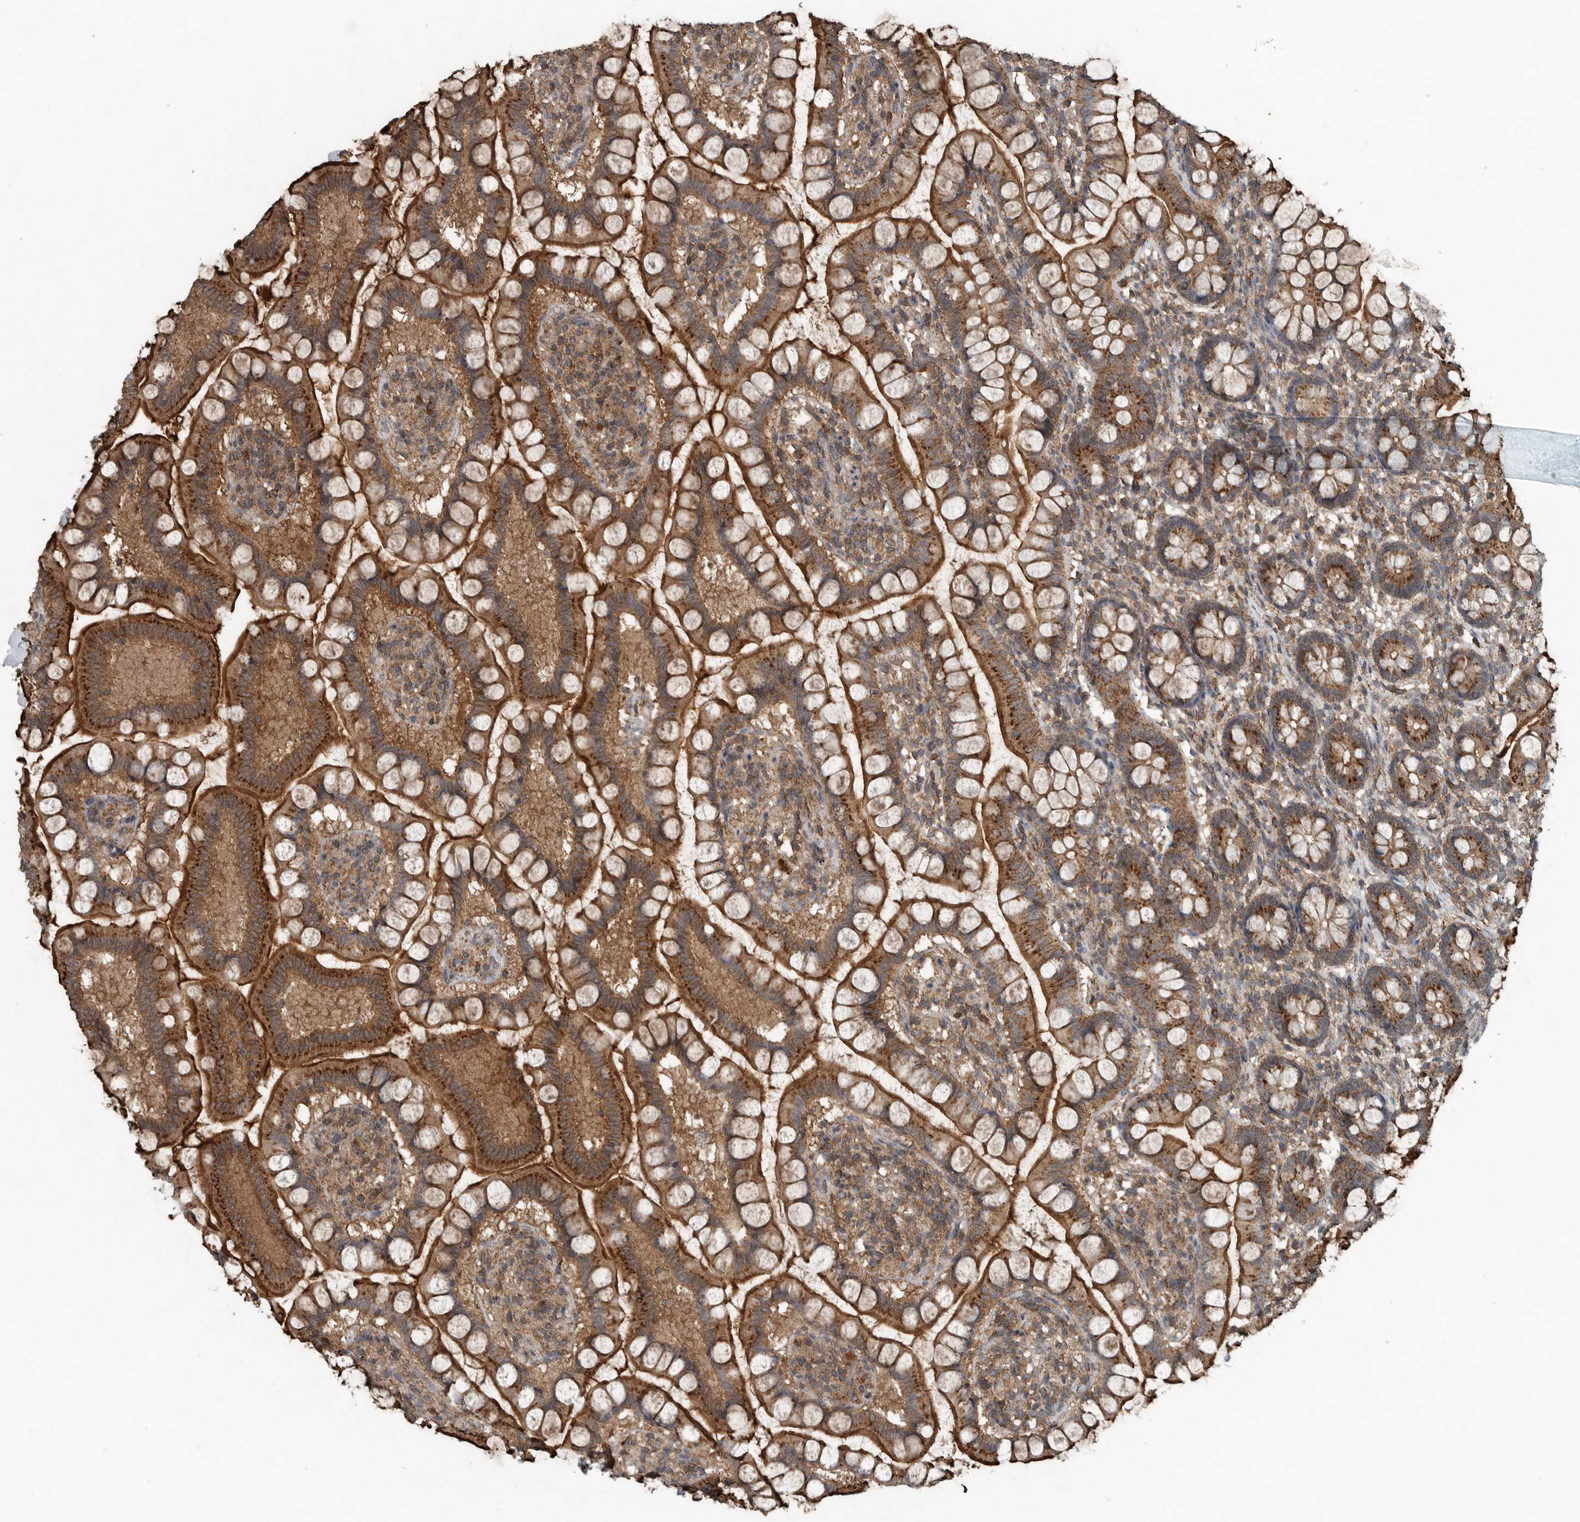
{"staining": {"intensity": "strong", "quantity": "25%-75%", "location": "cytoplasmic/membranous"}, "tissue": "small intestine", "cell_type": "Glandular cells", "image_type": "normal", "snomed": [{"axis": "morphology", "description": "Normal tissue, NOS"}, {"axis": "topography", "description": "Small intestine"}], "caption": "An immunohistochemistry histopathology image of benign tissue is shown. Protein staining in brown highlights strong cytoplasmic/membranous positivity in small intestine within glandular cells.", "gene": "IL6ST", "patient": {"sex": "female", "age": 84}}